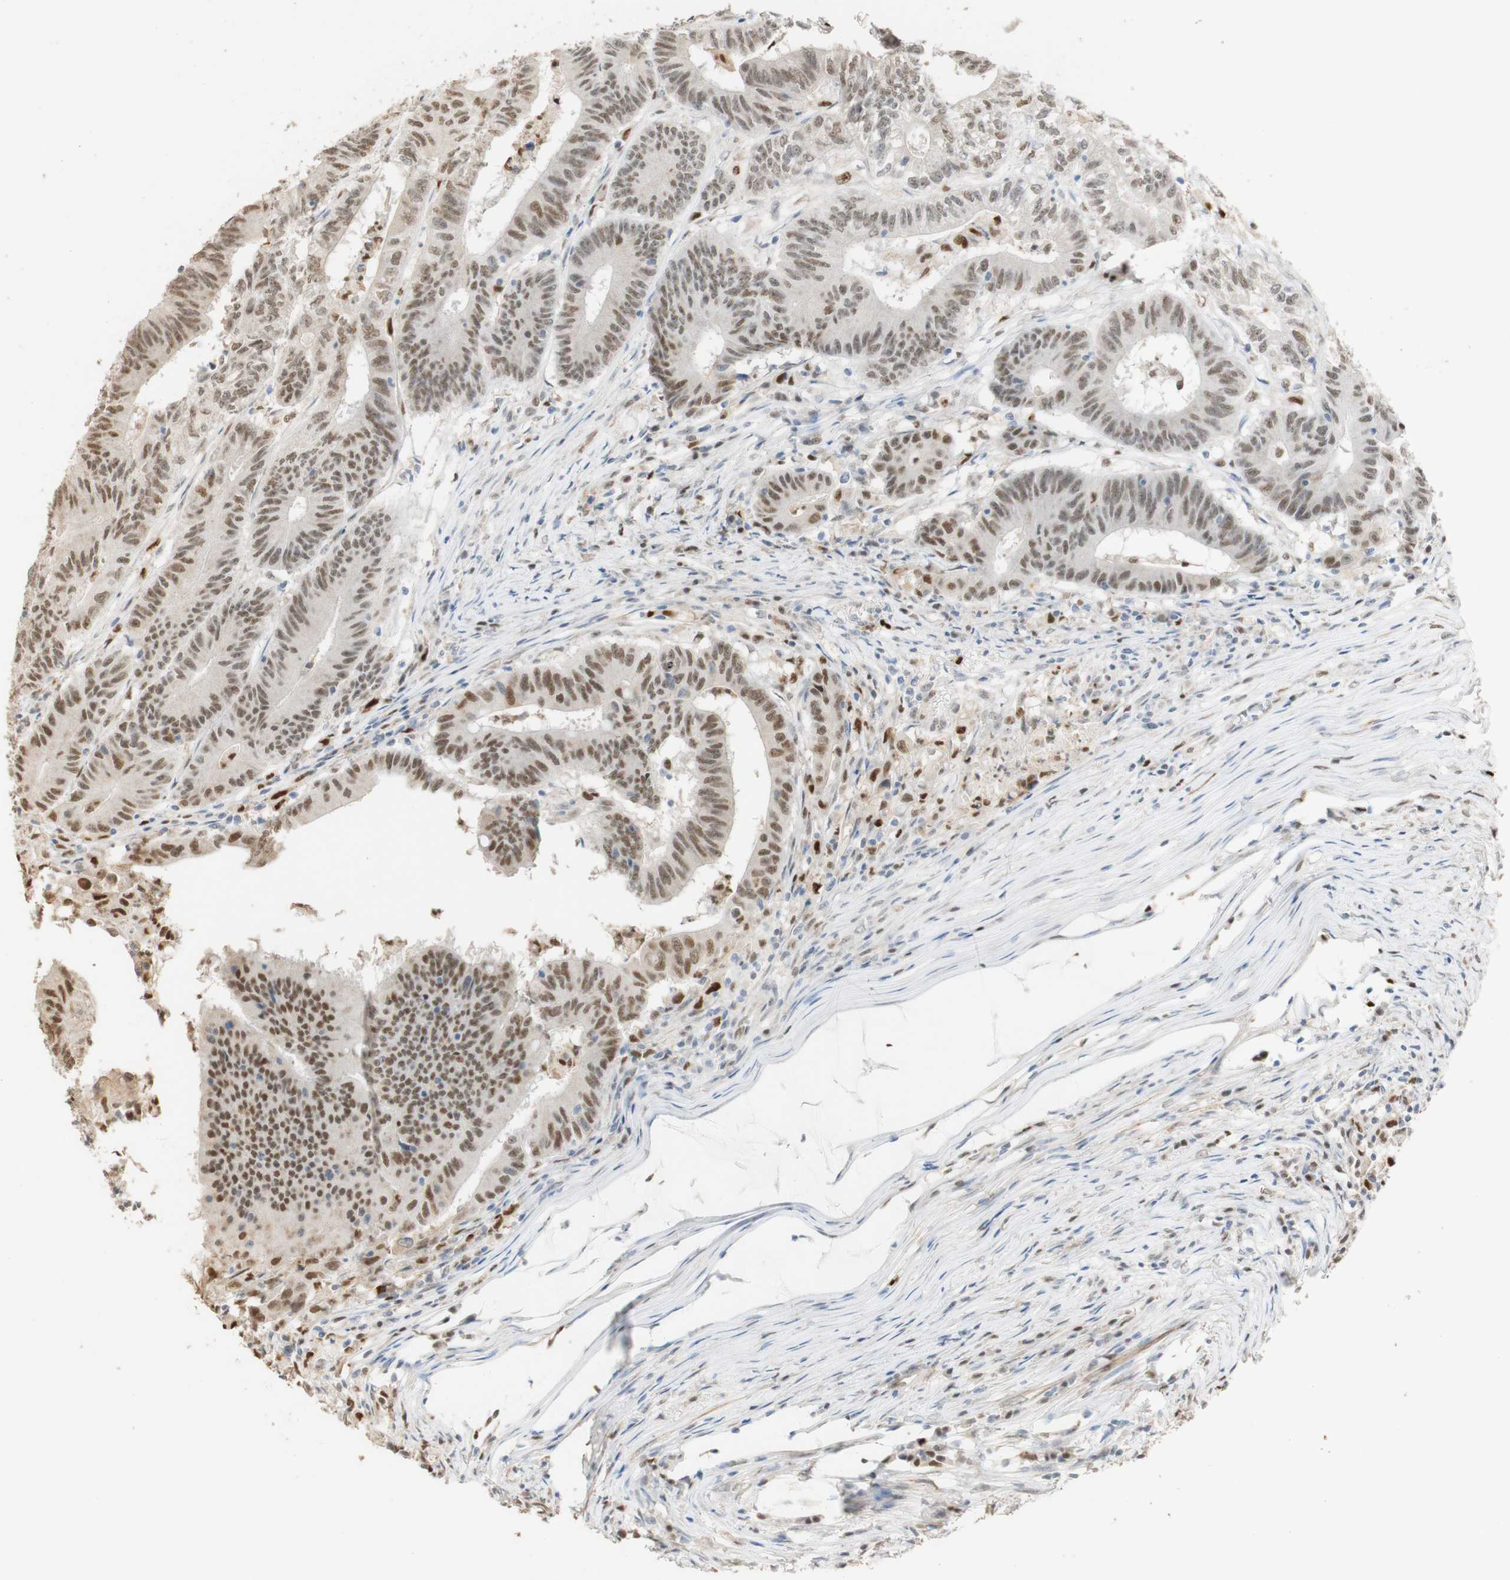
{"staining": {"intensity": "weak", "quantity": "25%-75%", "location": "nuclear"}, "tissue": "colorectal cancer", "cell_type": "Tumor cells", "image_type": "cancer", "snomed": [{"axis": "morphology", "description": "Adenocarcinoma, NOS"}, {"axis": "topography", "description": "Colon"}], "caption": "A brown stain highlights weak nuclear positivity of a protein in human colorectal cancer tumor cells.", "gene": "MAP3K4", "patient": {"sex": "male", "age": 45}}